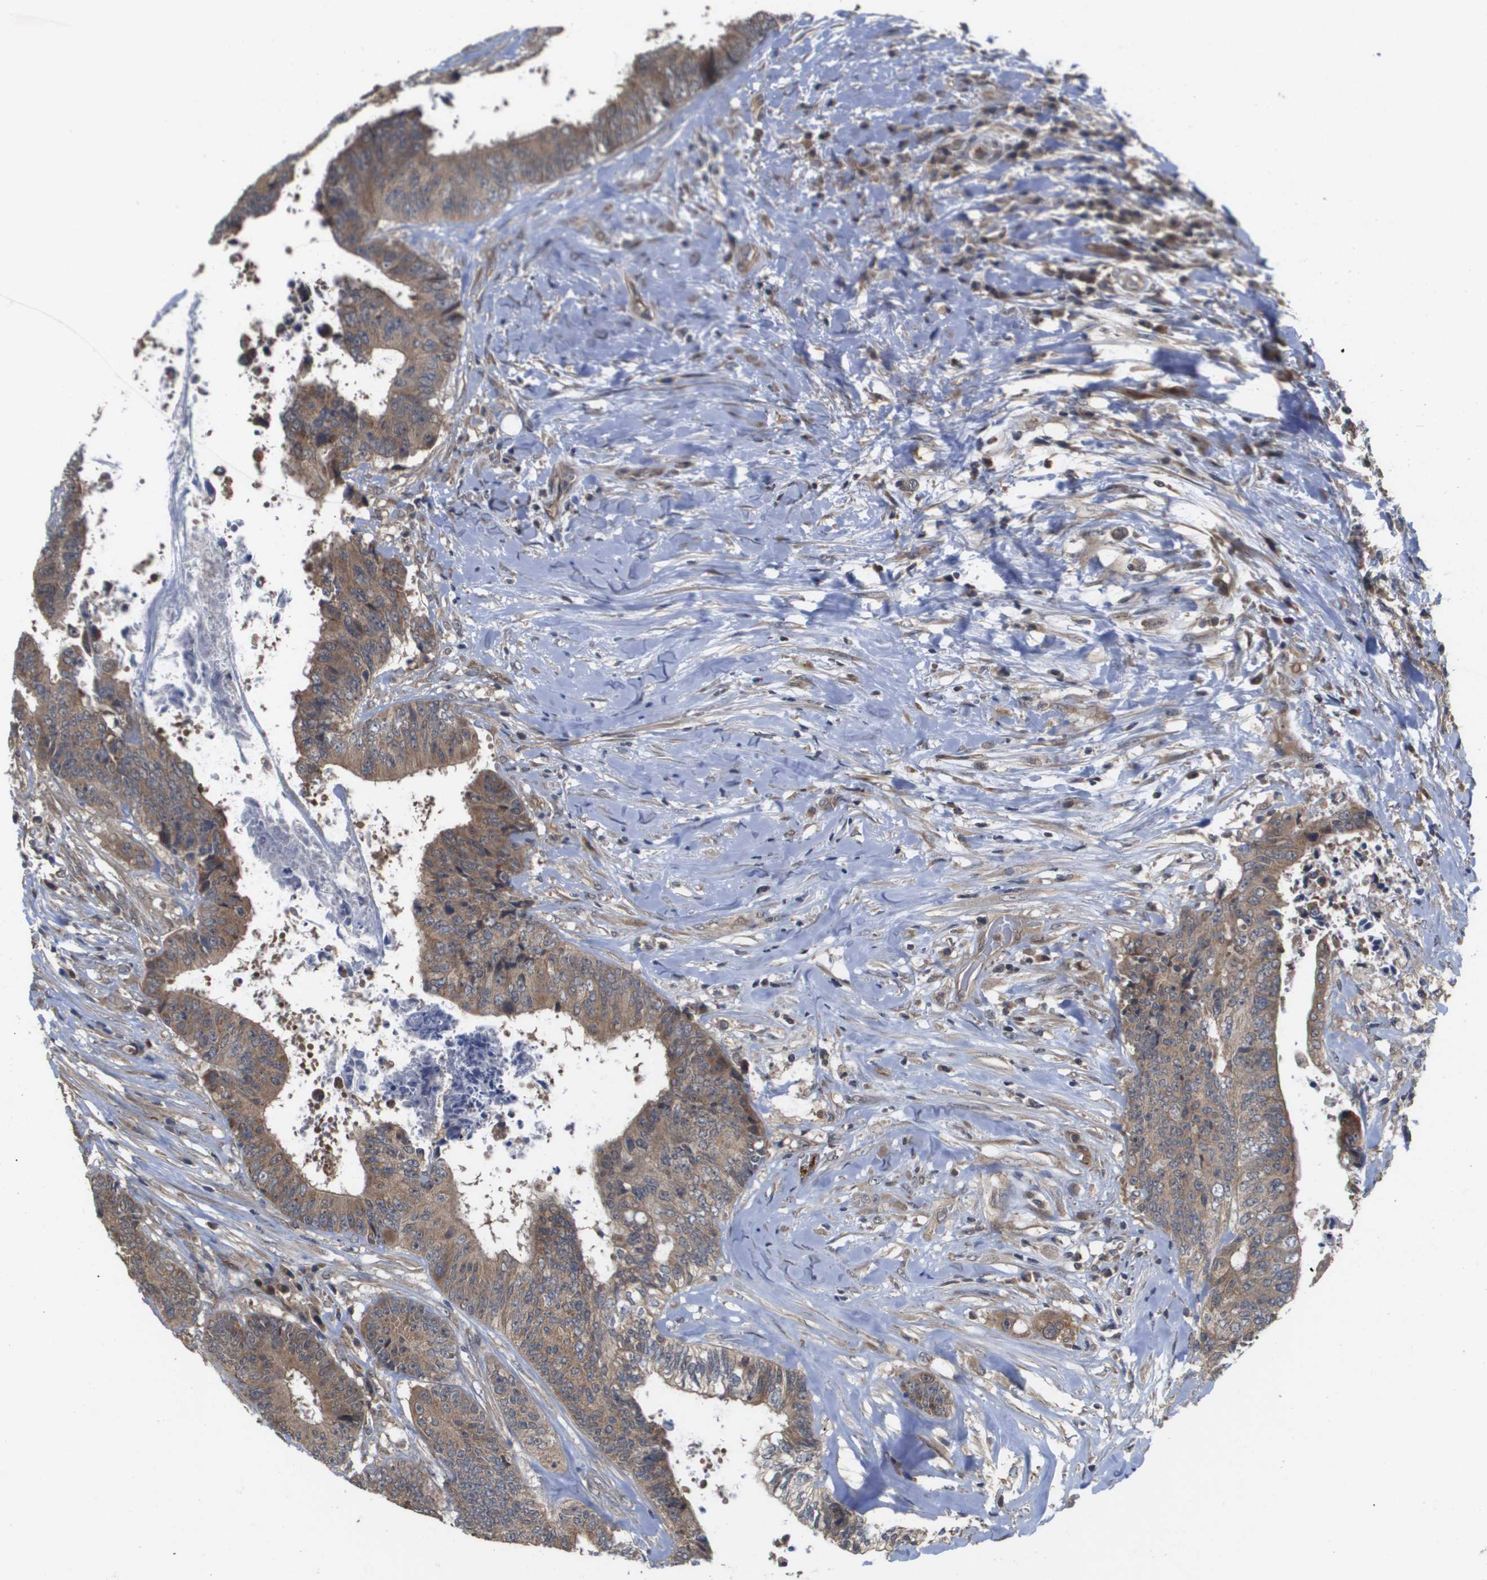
{"staining": {"intensity": "moderate", "quantity": ">75%", "location": "cytoplasmic/membranous"}, "tissue": "colorectal cancer", "cell_type": "Tumor cells", "image_type": "cancer", "snomed": [{"axis": "morphology", "description": "Adenocarcinoma, NOS"}, {"axis": "topography", "description": "Rectum"}], "caption": "A brown stain shows moderate cytoplasmic/membranous positivity of a protein in colorectal cancer tumor cells.", "gene": "RBM38", "patient": {"sex": "male", "age": 72}}